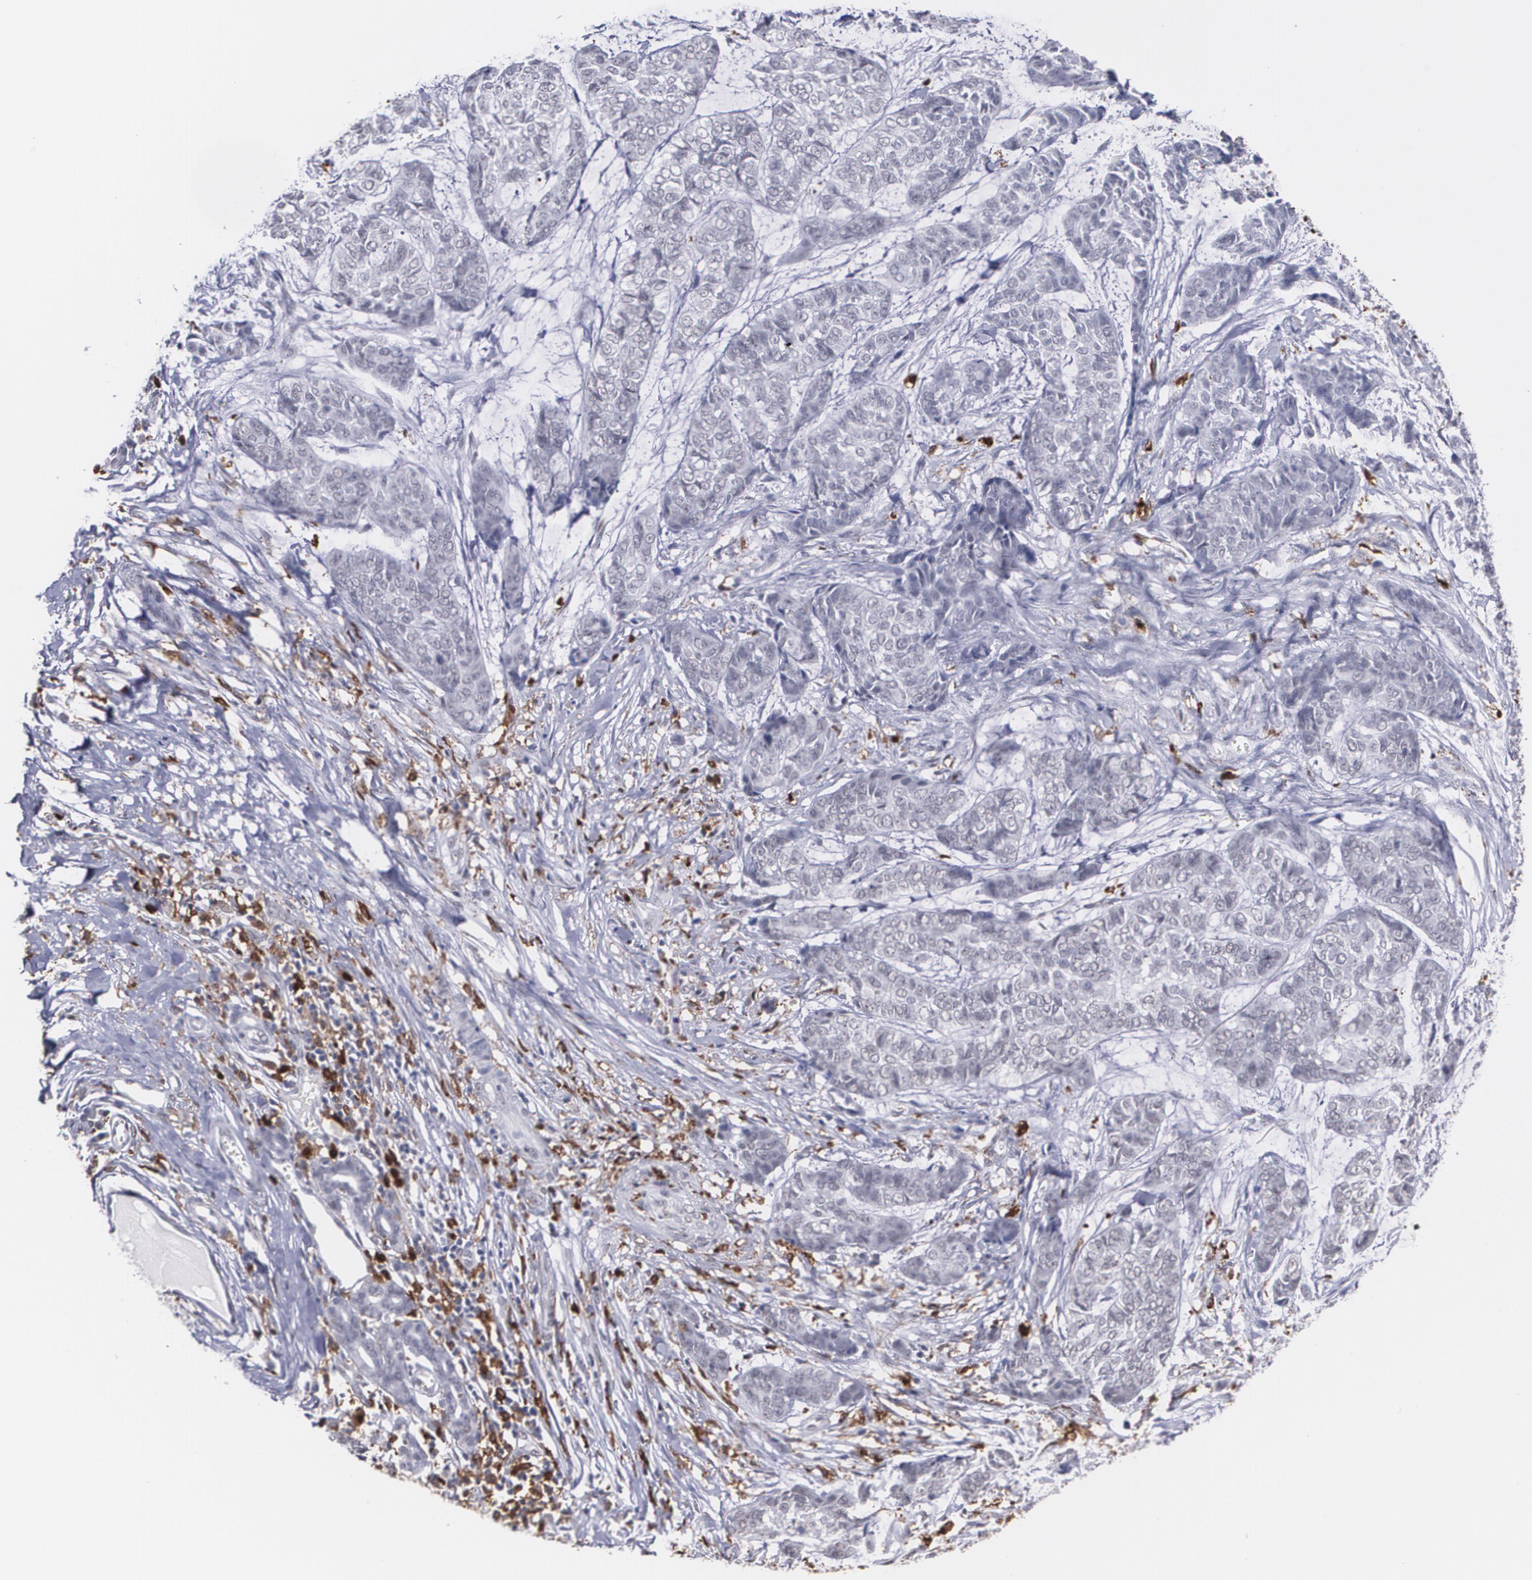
{"staining": {"intensity": "negative", "quantity": "none", "location": "none"}, "tissue": "skin cancer", "cell_type": "Tumor cells", "image_type": "cancer", "snomed": [{"axis": "morphology", "description": "Basal cell carcinoma"}, {"axis": "topography", "description": "Skin"}], "caption": "Immunohistochemical staining of human skin basal cell carcinoma demonstrates no significant staining in tumor cells. (Stains: DAB (3,3'-diaminobenzidine) immunohistochemistry (IHC) with hematoxylin counter stain, Microscopy: brightfield microscopy at high magnification).", "gene": "NCF2", "patient": {"sex": "female", "age": 64}}